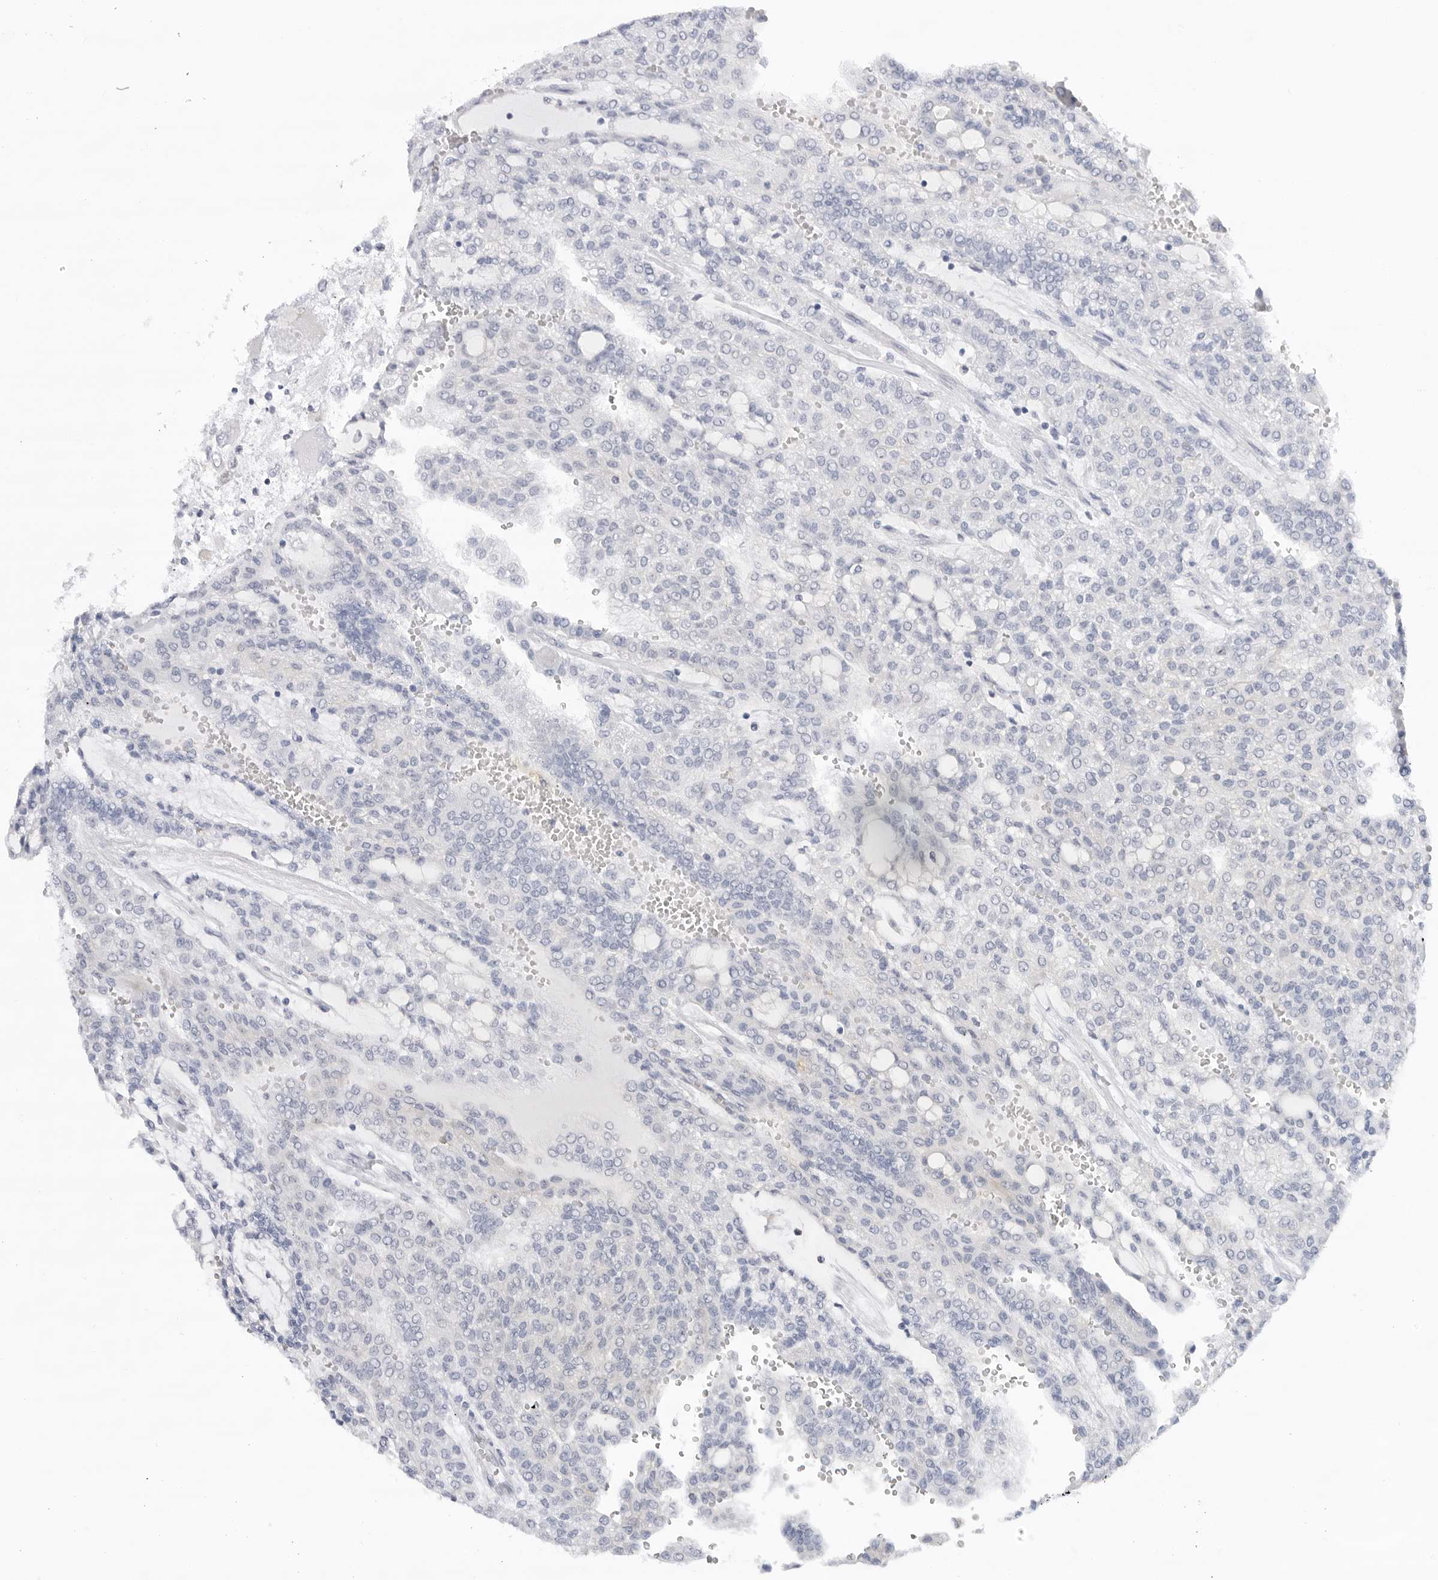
{"staining": {"intensity": "negative", "quantity": "none", "location": "none"}, "tissue": "renal cancer", "cell_type": "Tumor cells", "image_type": "cancer", "snomed": [{"axis": "morphology", "description": "Adenocarcinoma, NOS"}, {"axis": "topography", "description": "Kidney"}], "caption": "Adenocarcinoma (renal) was stained to show a protein in brown. There is no significant staining in tumor cells.", "gene": "SLC19A1", "patient": {"sex": "male", "age": 63}}